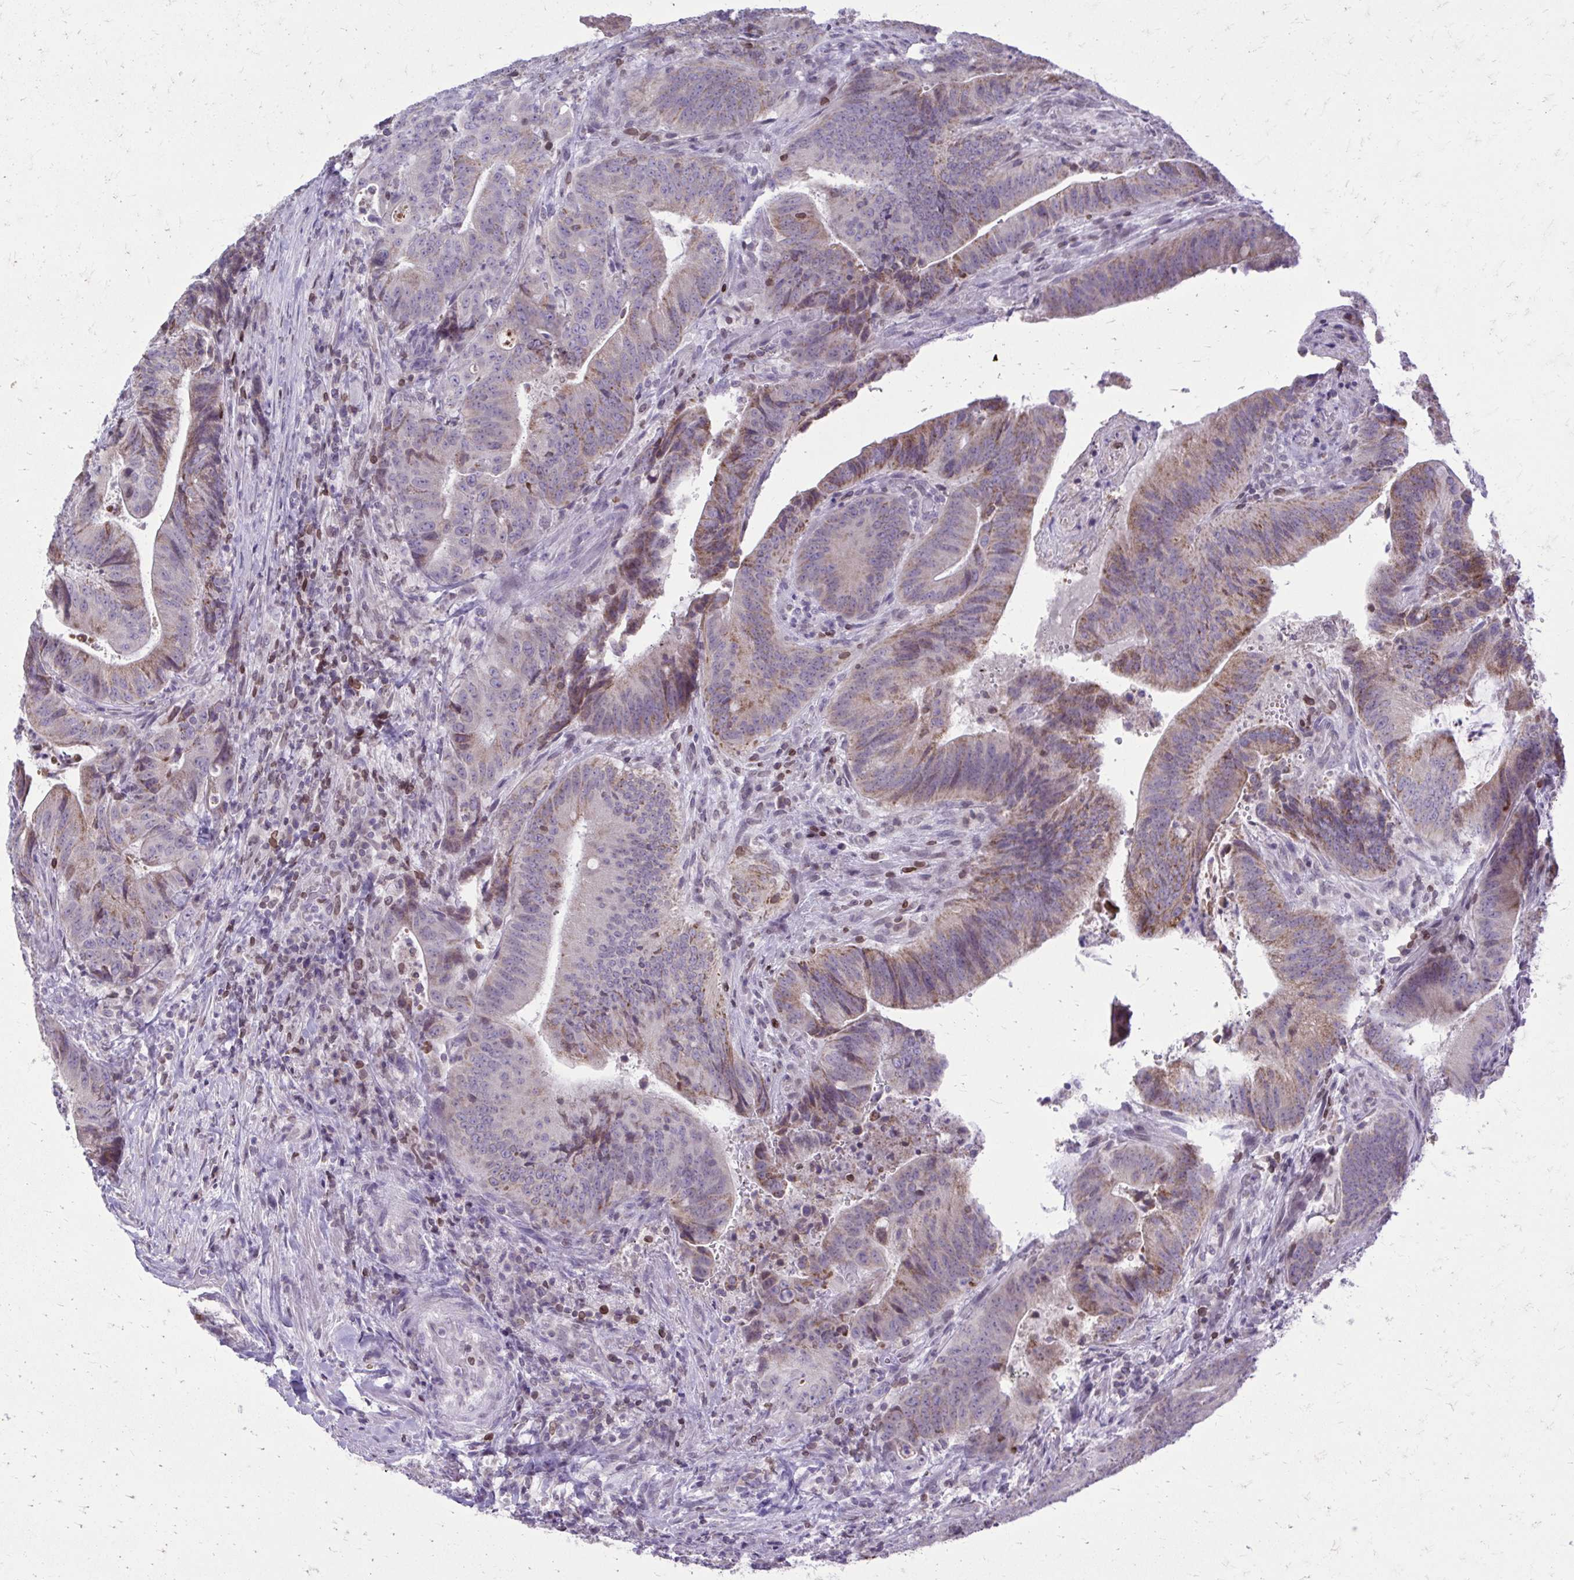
{"staining": {"intensity": "moderate", "quantity": "25%-75%", "location": "cytoplasmic/membranous"}, "tissue": "colorectal cancer", "cell_type": "Tumor cells", "image_type": "cancer", "snomed": [{"axis": "morphology", "description": "Adenocarcinoma, NOS"}, {"axis": "topography", "description": "Colon"}], "caption": "Immunohistochemical staining of human adenocarcinoma (colorectal) exhibits medium levels of moderate cytoplasmic/membranous protein staining in about 25%-75% of tumor cells.", "gene": "RPS6KA2", "patient": {"sex": "female", "age": 43}}